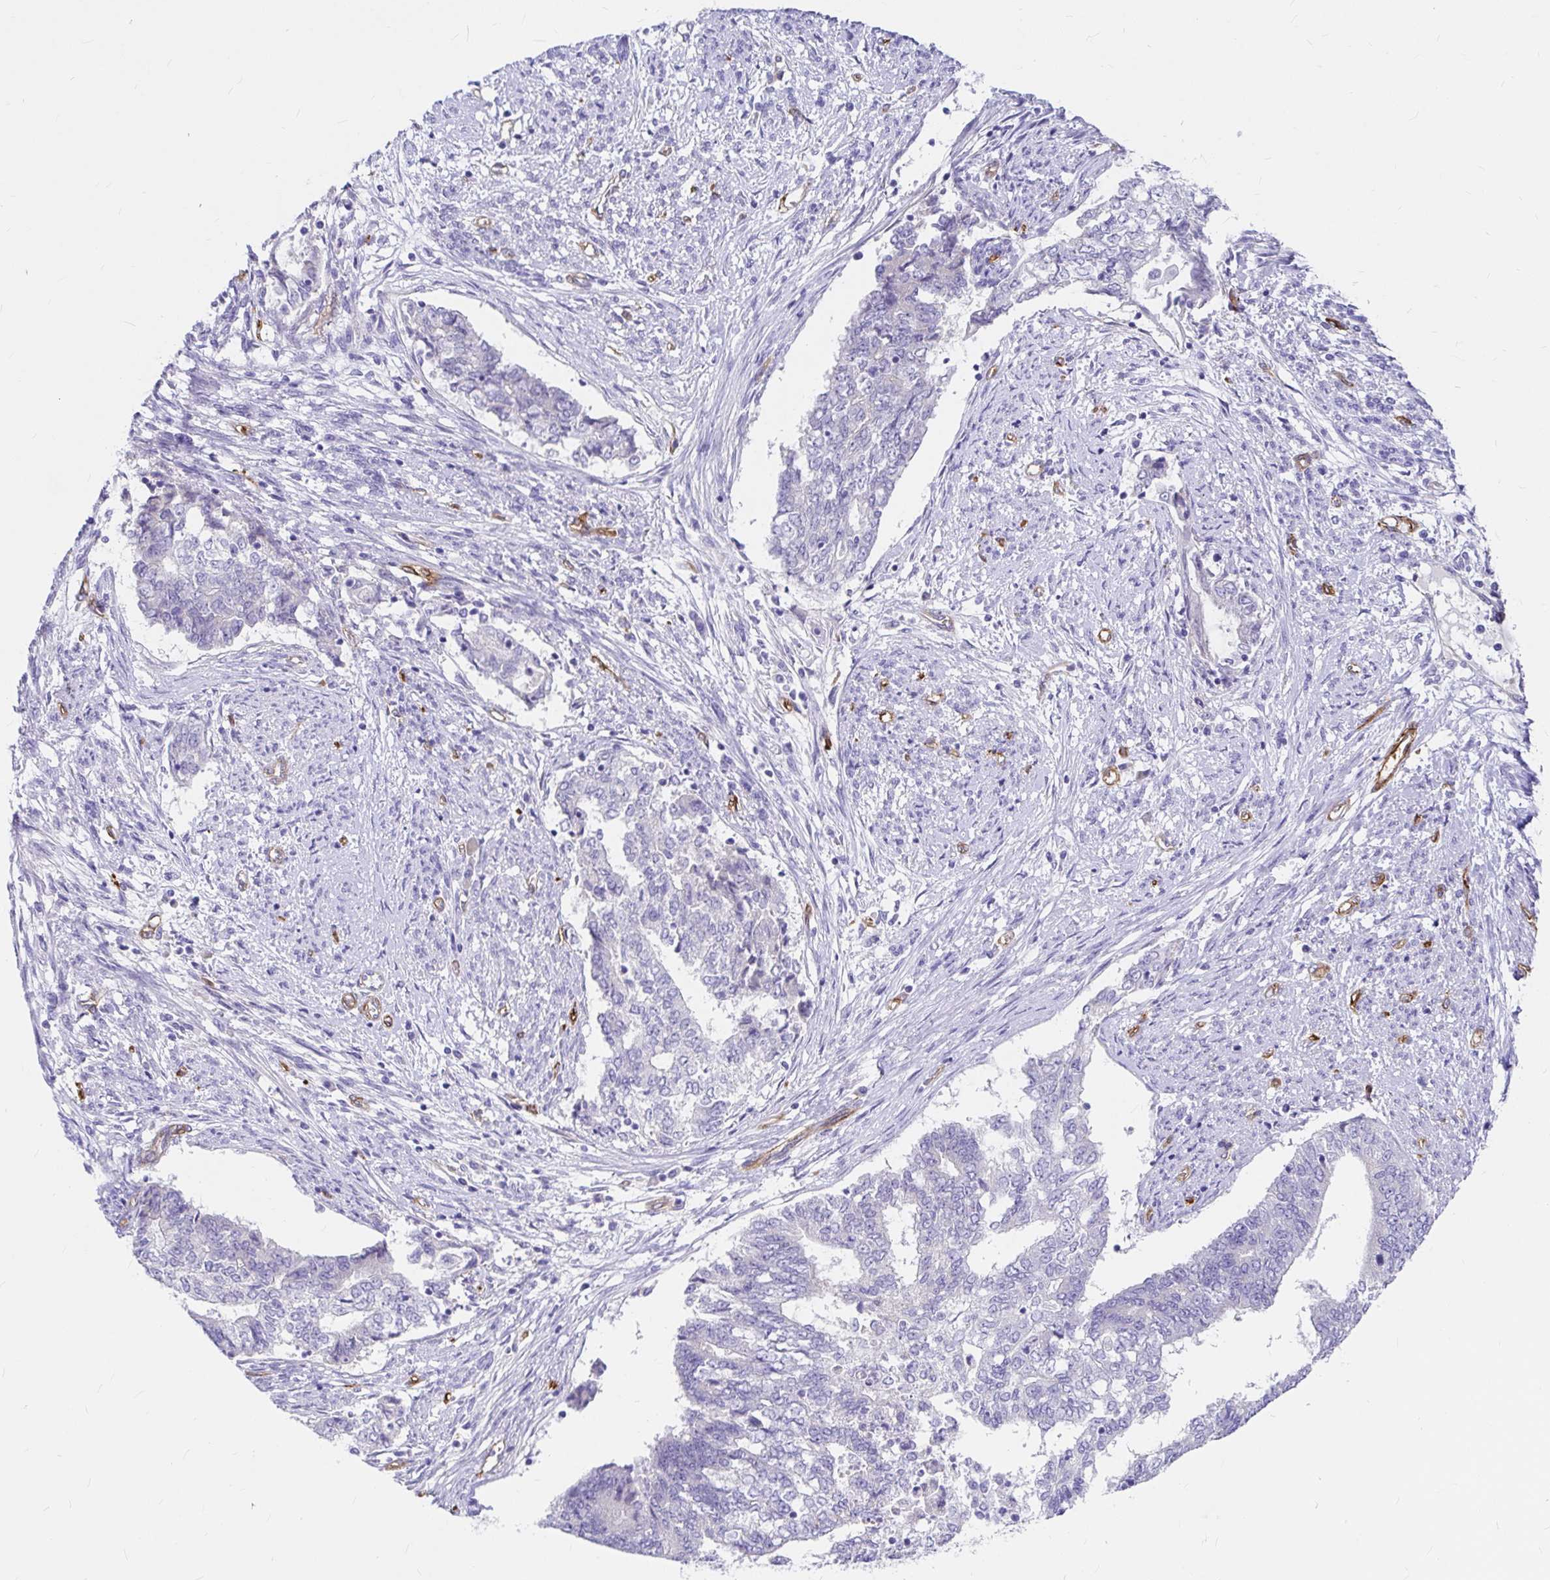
{"staining": {"intensity": "negative", "quantity": "none", "location": "none"}, "tissue": "endometrial cancer", "cell_type": "Tumor cells", "image_type": "cancer", "snomed": [{"axis": "morphology", "description": "Adenocarcinoma, NOS"}, {"axis": "topography", "description": "Endometrium"}], "caption": "A photomicrograph of human adenocarcinoma (endometrial) is negative for staining in tumor cells. The staining is performed using DAB brown chromogen with nuclei counter-stained in using hematoxylin.", "gene": "MYO1B", "patient": {"sex": "female", "age": 65}}